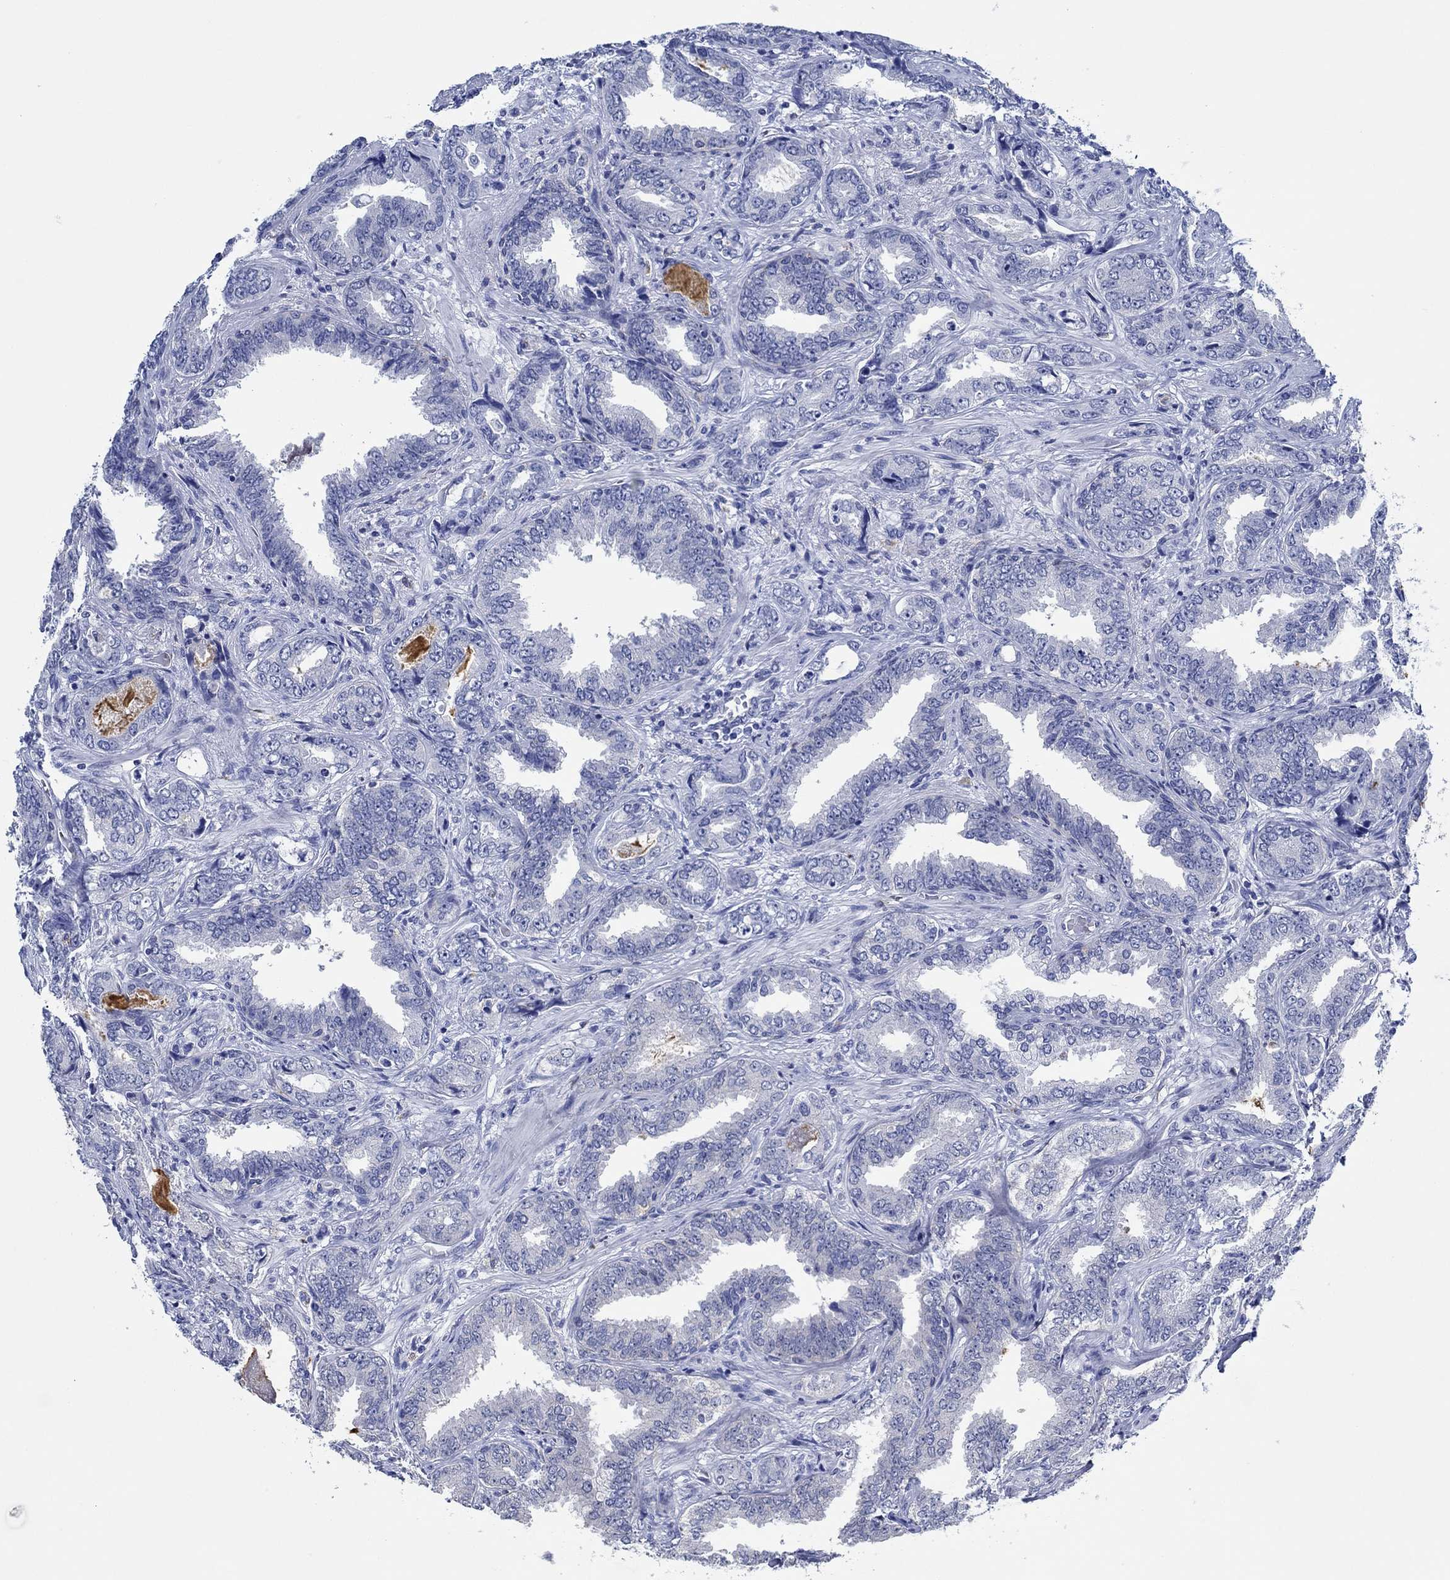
{"staining": {"intensity": "negative", "quantity": "none", "location": "none"}, "tissue": "prostate cancer", "cell_type": "Tumor cells", "image_type": "cancer", "snomed": [{"axis": "morphology", "description": "Adenocarcinoma, Low grade"}, {"axis": "topography", "description": "Prostate"}], "caption": "The immunohistochemistry histopathology image has no significant staining in tumor cells of prostate cancer tissue. (Brightfield microscopy of DAB immunohistochemistry (IHC) at high magnification).", "gene": "ZNF671", "patient": {"sex": "male", "age": 68}}